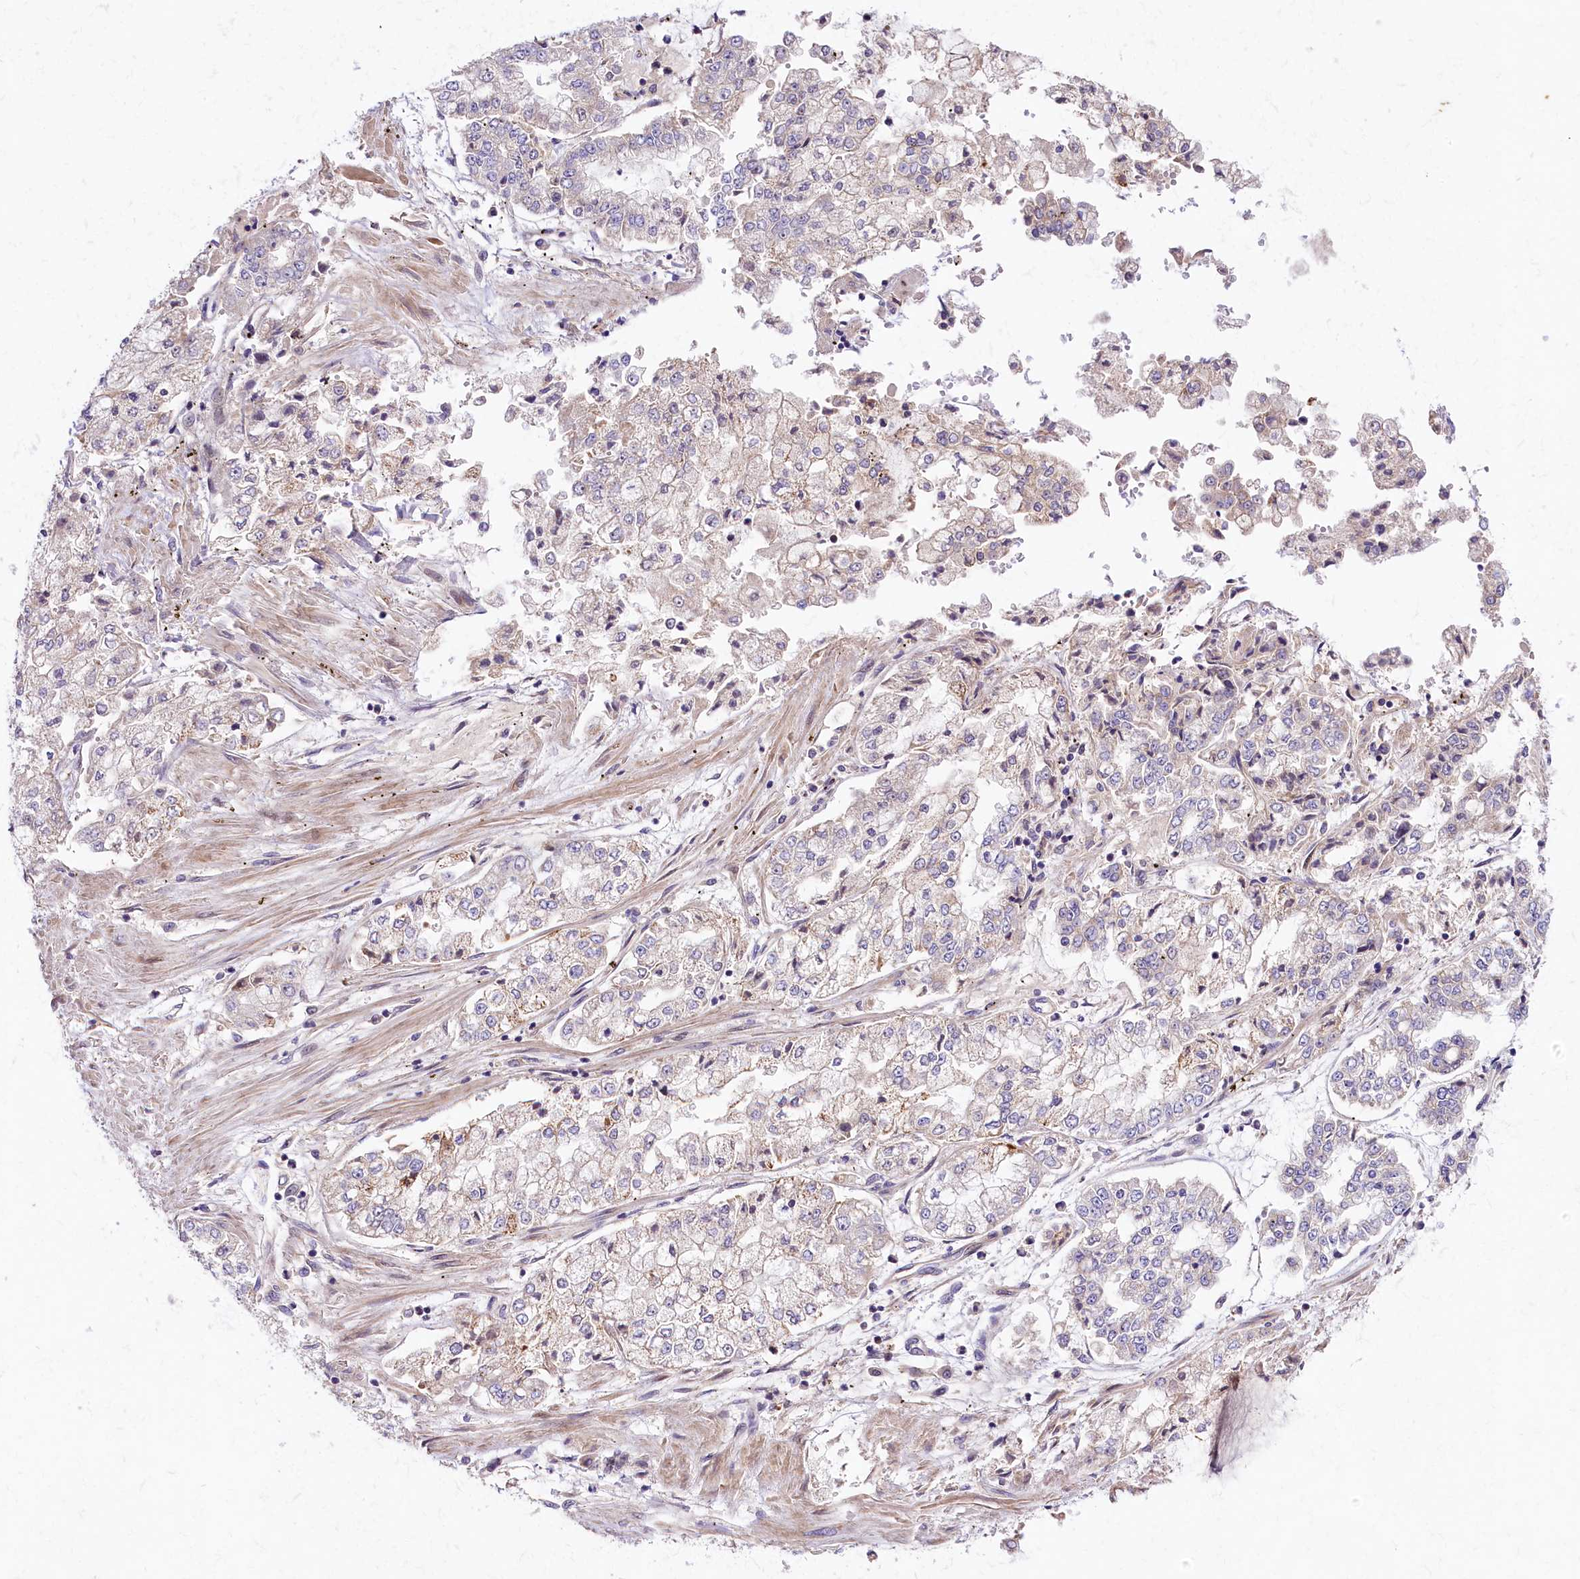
{"staining": {"intensity": "negative", "quantity": "none", "location": "none"}, "tissue": "stomach cancer", "cell_type": "Tumor cells", "image_type": "cancer", "snomed": [{"axis": "morphology", "description": "Adenocarcinoma, NOS"}, {"axis": "topography", "description": "Stomach"}], "caption": "Human stomach cancer stained for a protein using immunohistochemistry (IHC) displays no expression in tumor cells.", "gene": "ARMC6", "patient": {"sex": "male", "age": 76}}